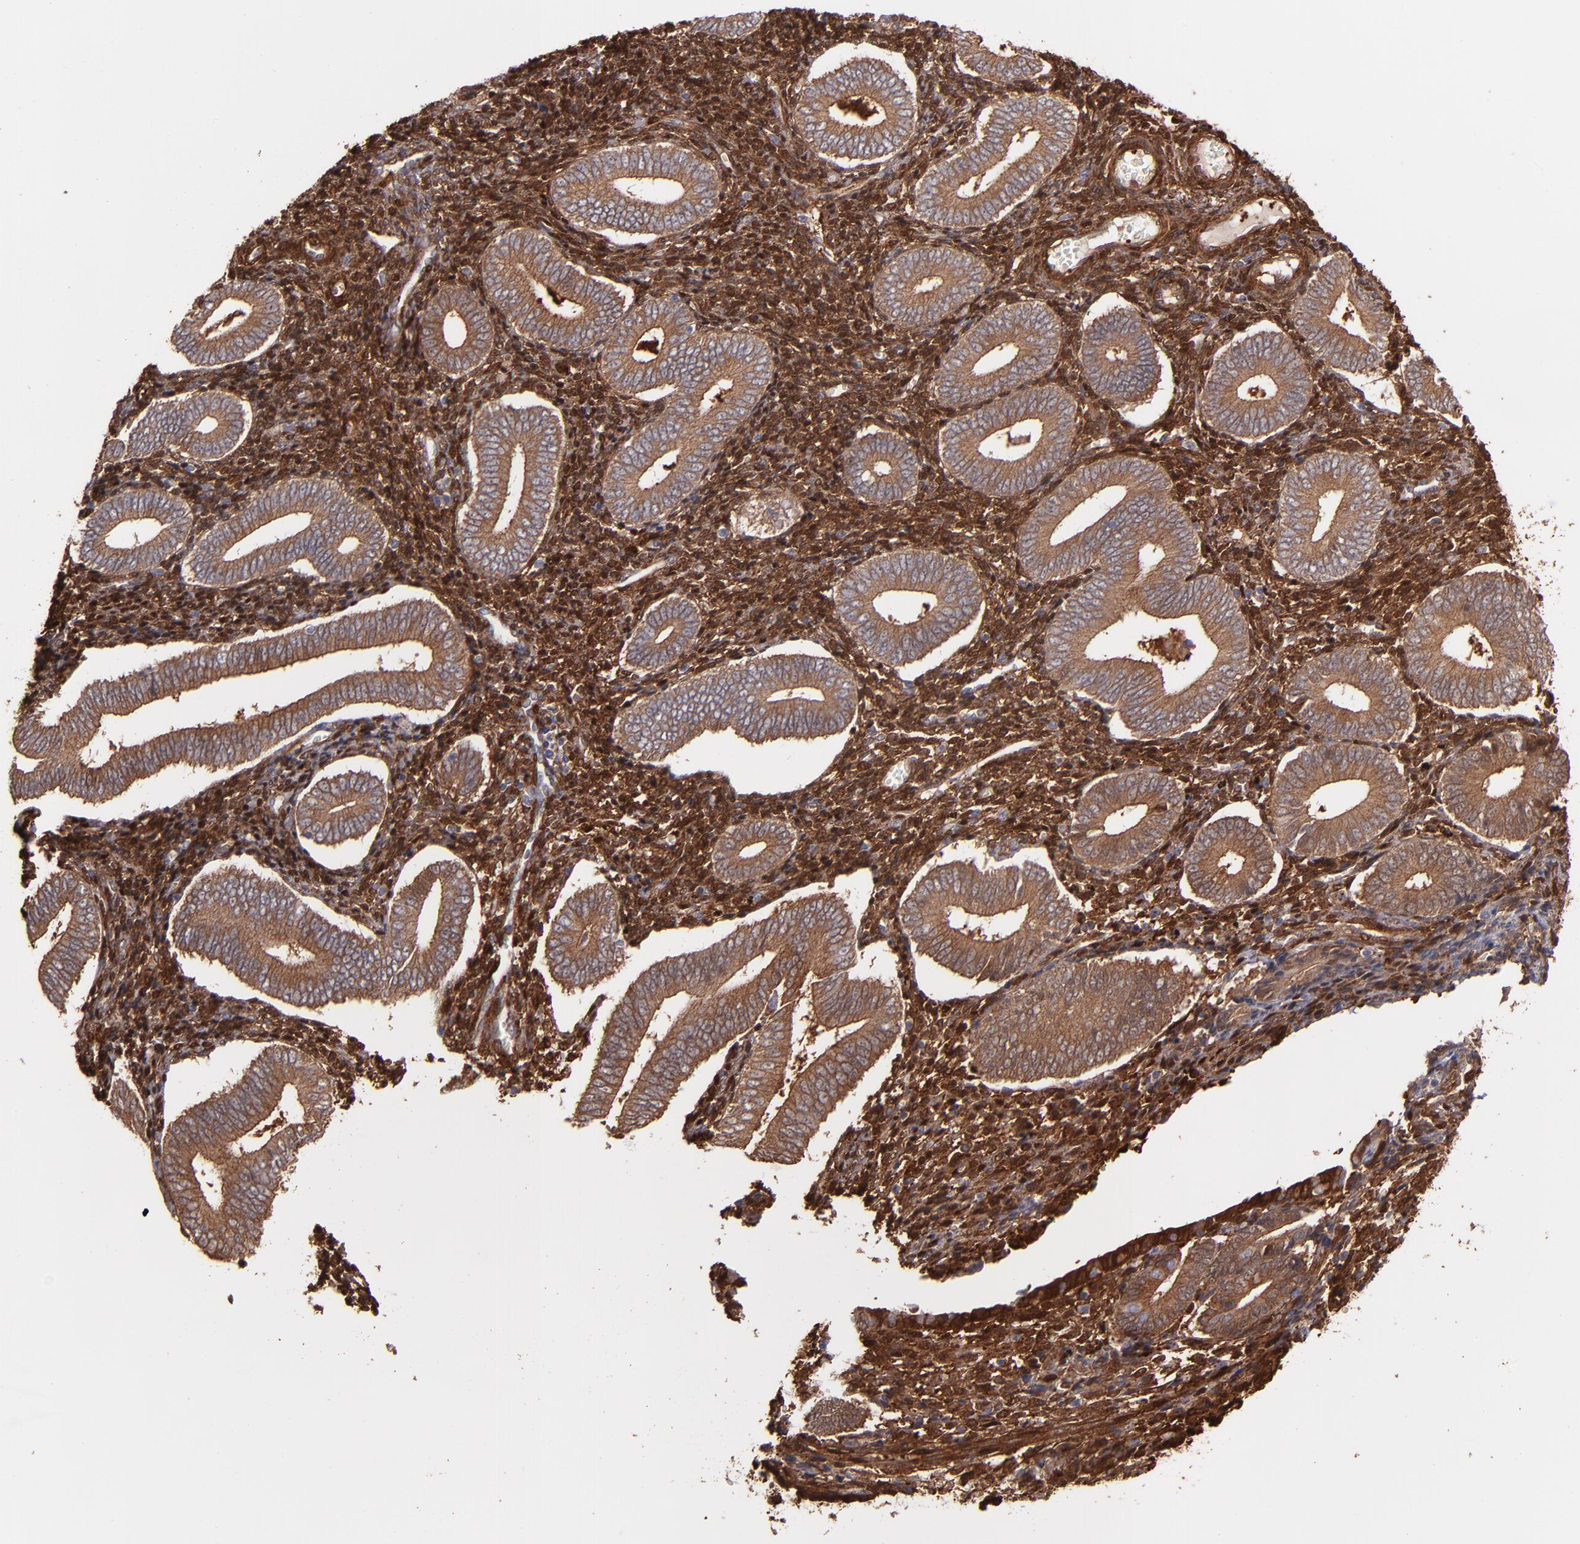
{"staining": {"intensity": "moderate", "quantity": "25%-75%", "location": "cytoplasmic/membranous"}, "tissue": "endometrium", "cell_type": "Cells in endometrial stroma", "image_type": "normal", "snomed": [{"axis": "morphology", "description": "Normal tissue, NOS"}, {"axis": "topography", "description": "Uterus"}, {"axis": "topography", "description": "Endometrium"}], "caption": "Protein staining exhibits moderate cytoplasmic/membranous positivity in about 25%-75% of cells in endometrial stroma in benign endometrium. (Brightfield microscopy of DAB IHC at high magnification).", "gene": "VCL", "patient": {"sex": "female", "age": 33}}